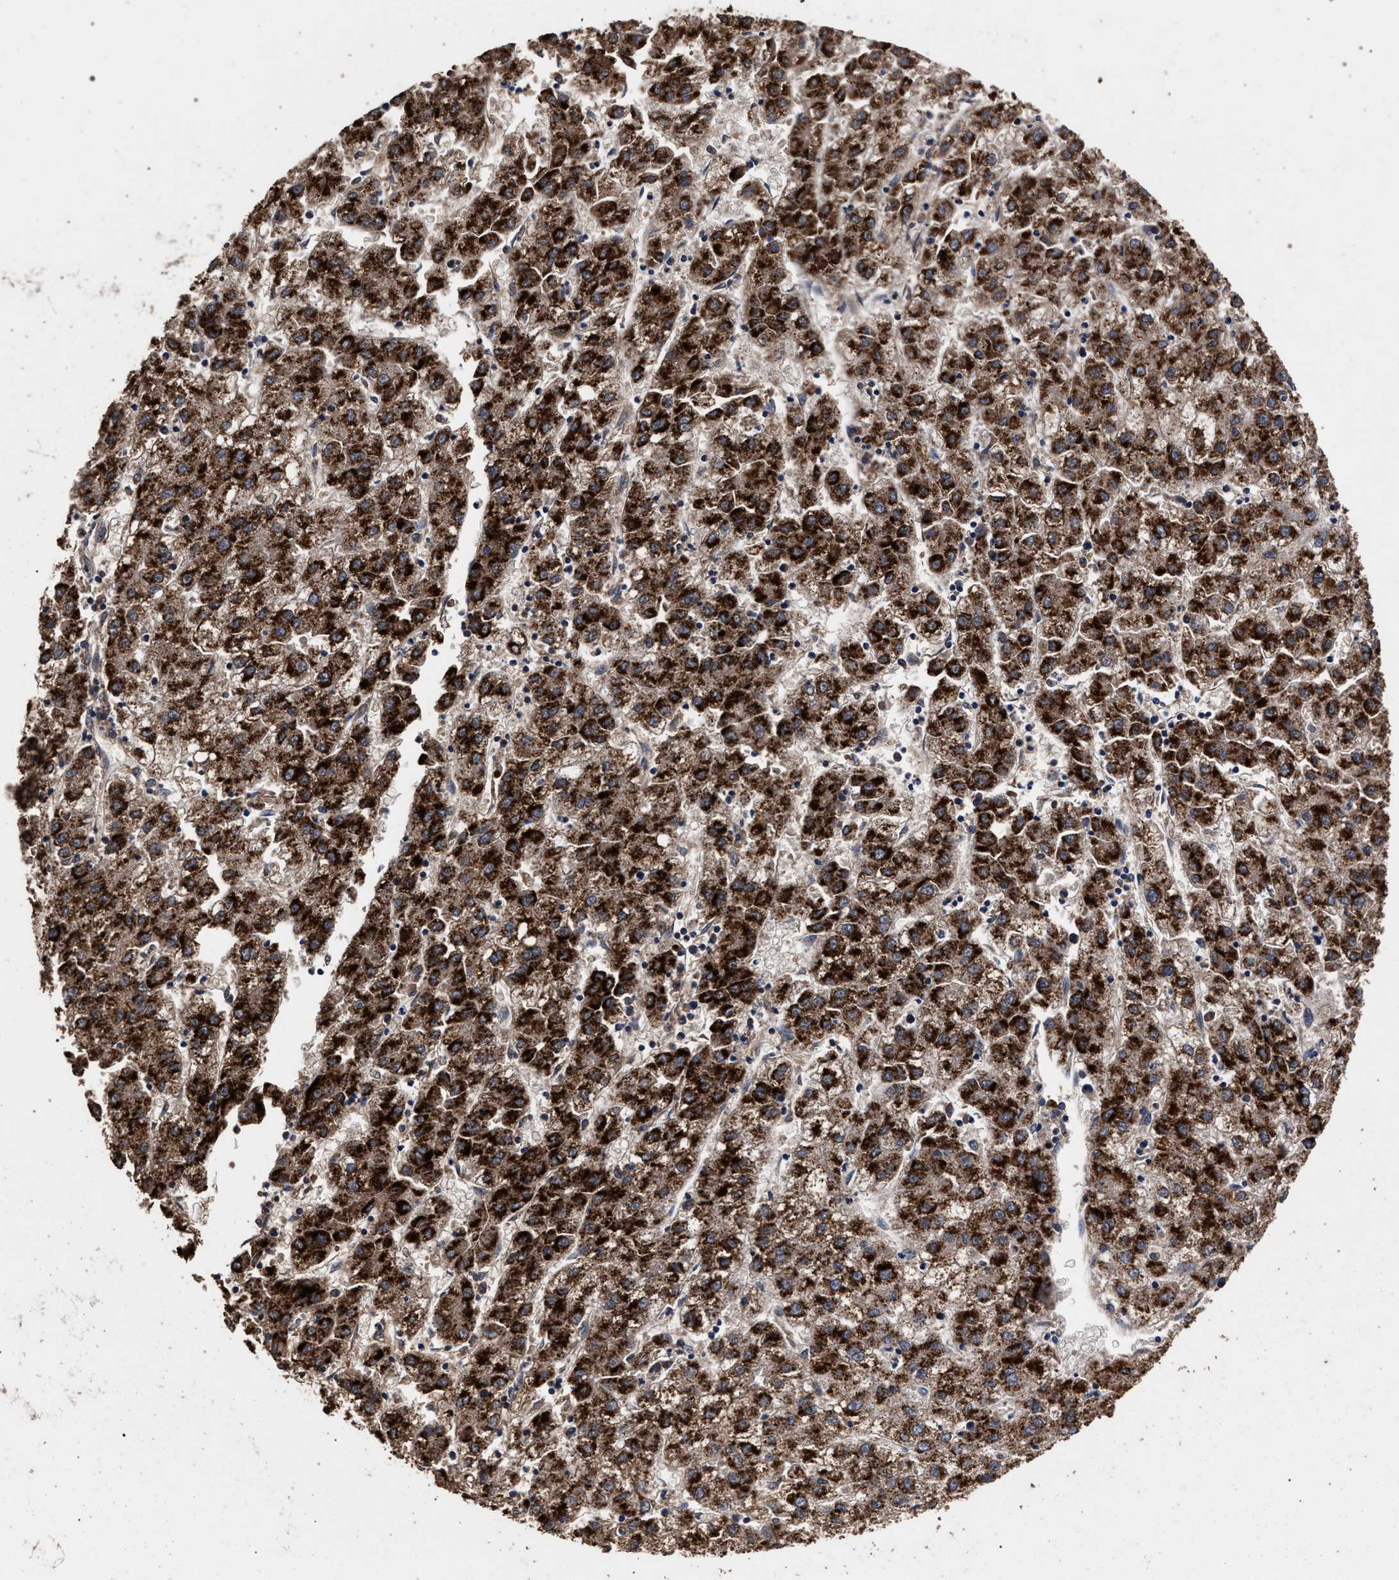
{"staining": {"intensity": "strong", "quantity": ">75%", "location": "cytoplasmic/membranous"}, "tissue": "liver cancer", "cell_type": "Tumor cells", "image_type": "cancer", "snomed": [{"axis": "morphology", "description": "Carcinoma, Hepatocellular, NOS"}, {"axis": "topography", "description": "Liver"}], "caption": "Immunohistochemistry (IHC) (DAB) staining of liver cancer (hepatocellular carcinoma) shows strong cytoplasmic/membranous protein positivity in approximately >75% of tumor cells.", "gene": "ACOX1", "patient": {"sex": "male", "age": 72}}